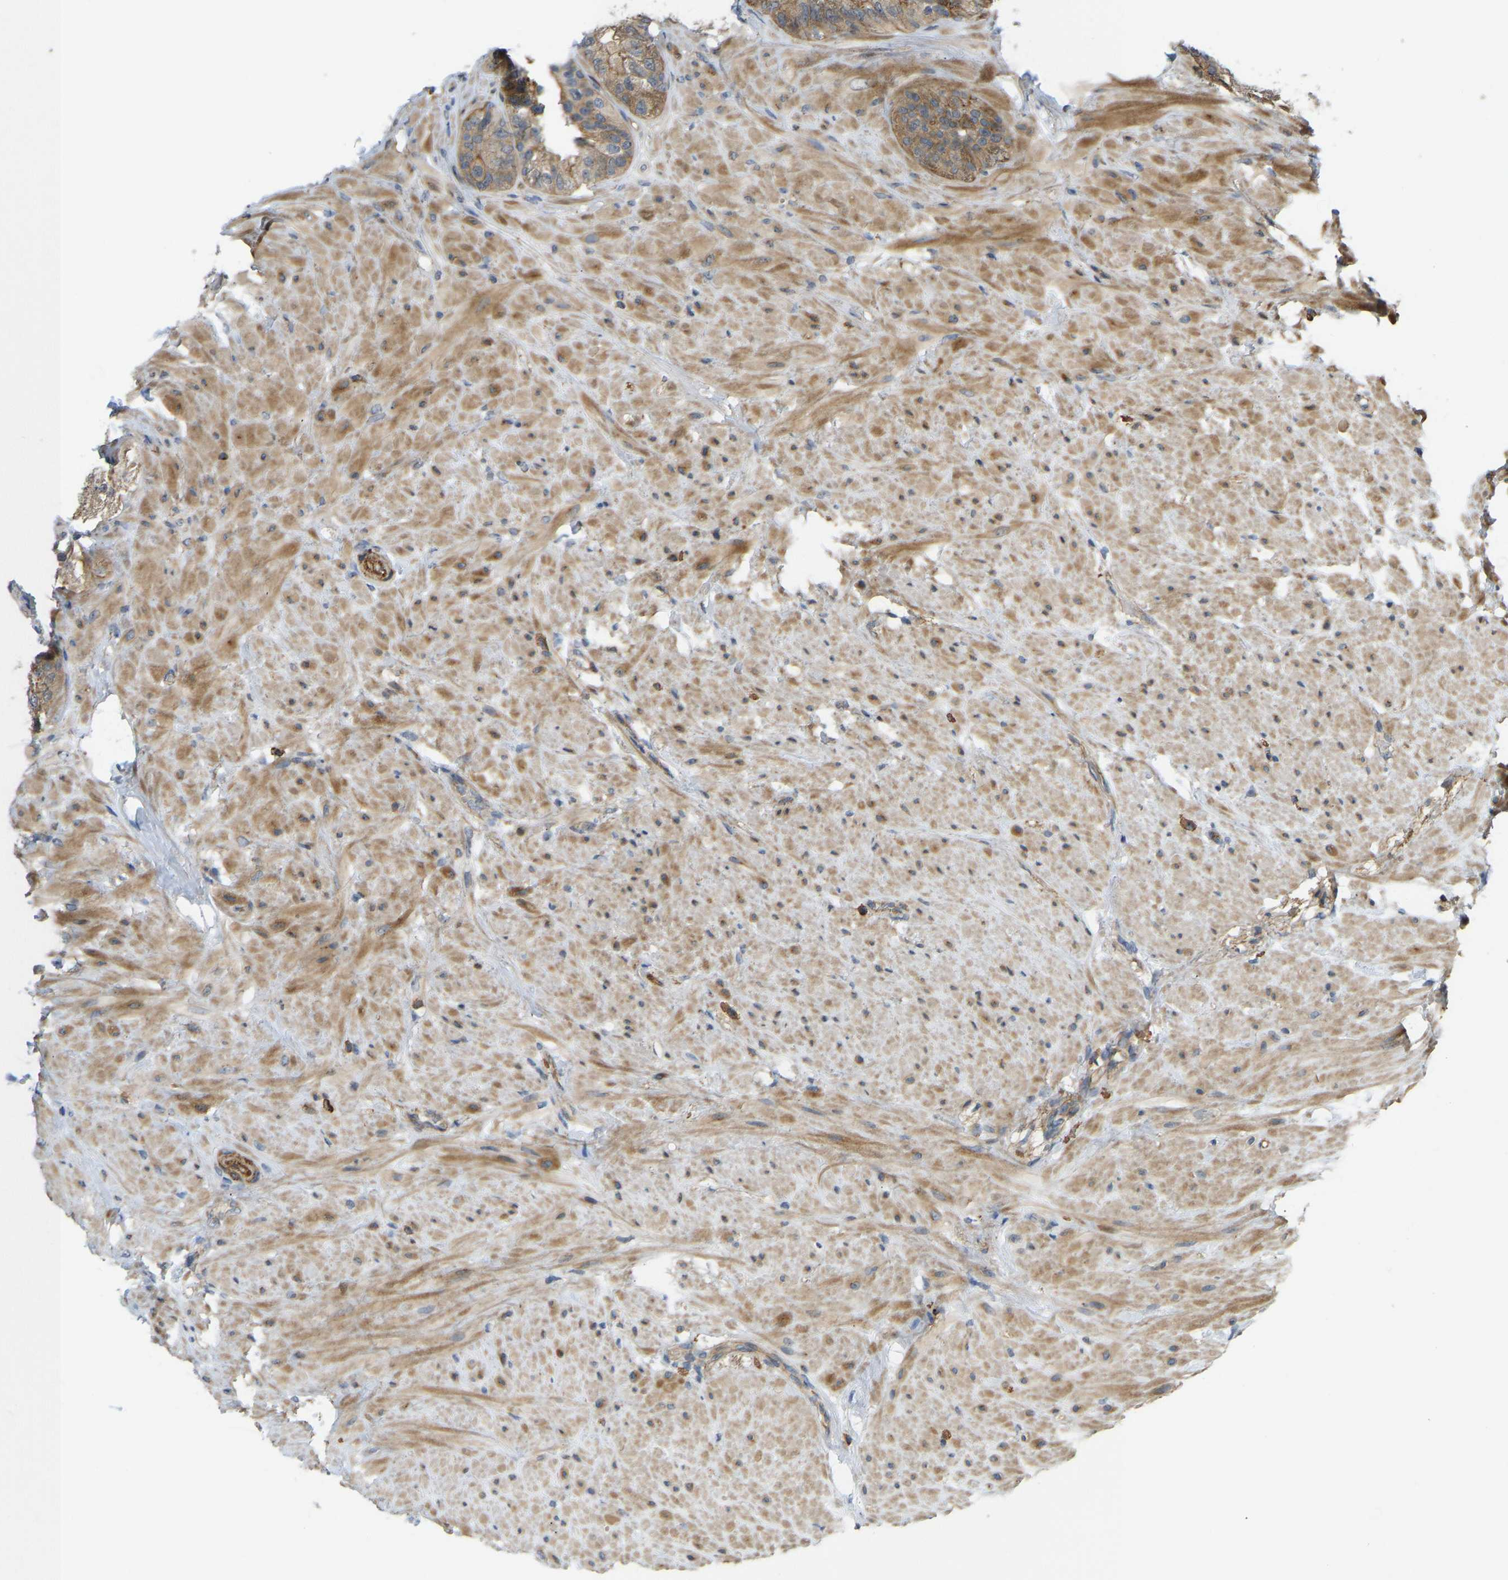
{"staining": {"intensity": "moderate", "quantity": ">75%", "location": "cytoplasmic/membranous"}, "tissue": "seminal vesicle", "cell_type": "Glandular cells", "image_type": "normal", "snomed": [{"axis": "morphology", "description": "Normal tissue, NOS"}, {"axis": "topography", "description": "Seminal veicle"}], "caption": "Protein positivity by immunohistochemistry (IHC) displays moderate cytoplasmic/membranous expression in approximately >75% of glandular cells in benign seminal vesicle. (IHC, brightfield microscopy, high magnification).", "gene": "KIAA1671", "patient": {"sex": "male", "age": 68}}